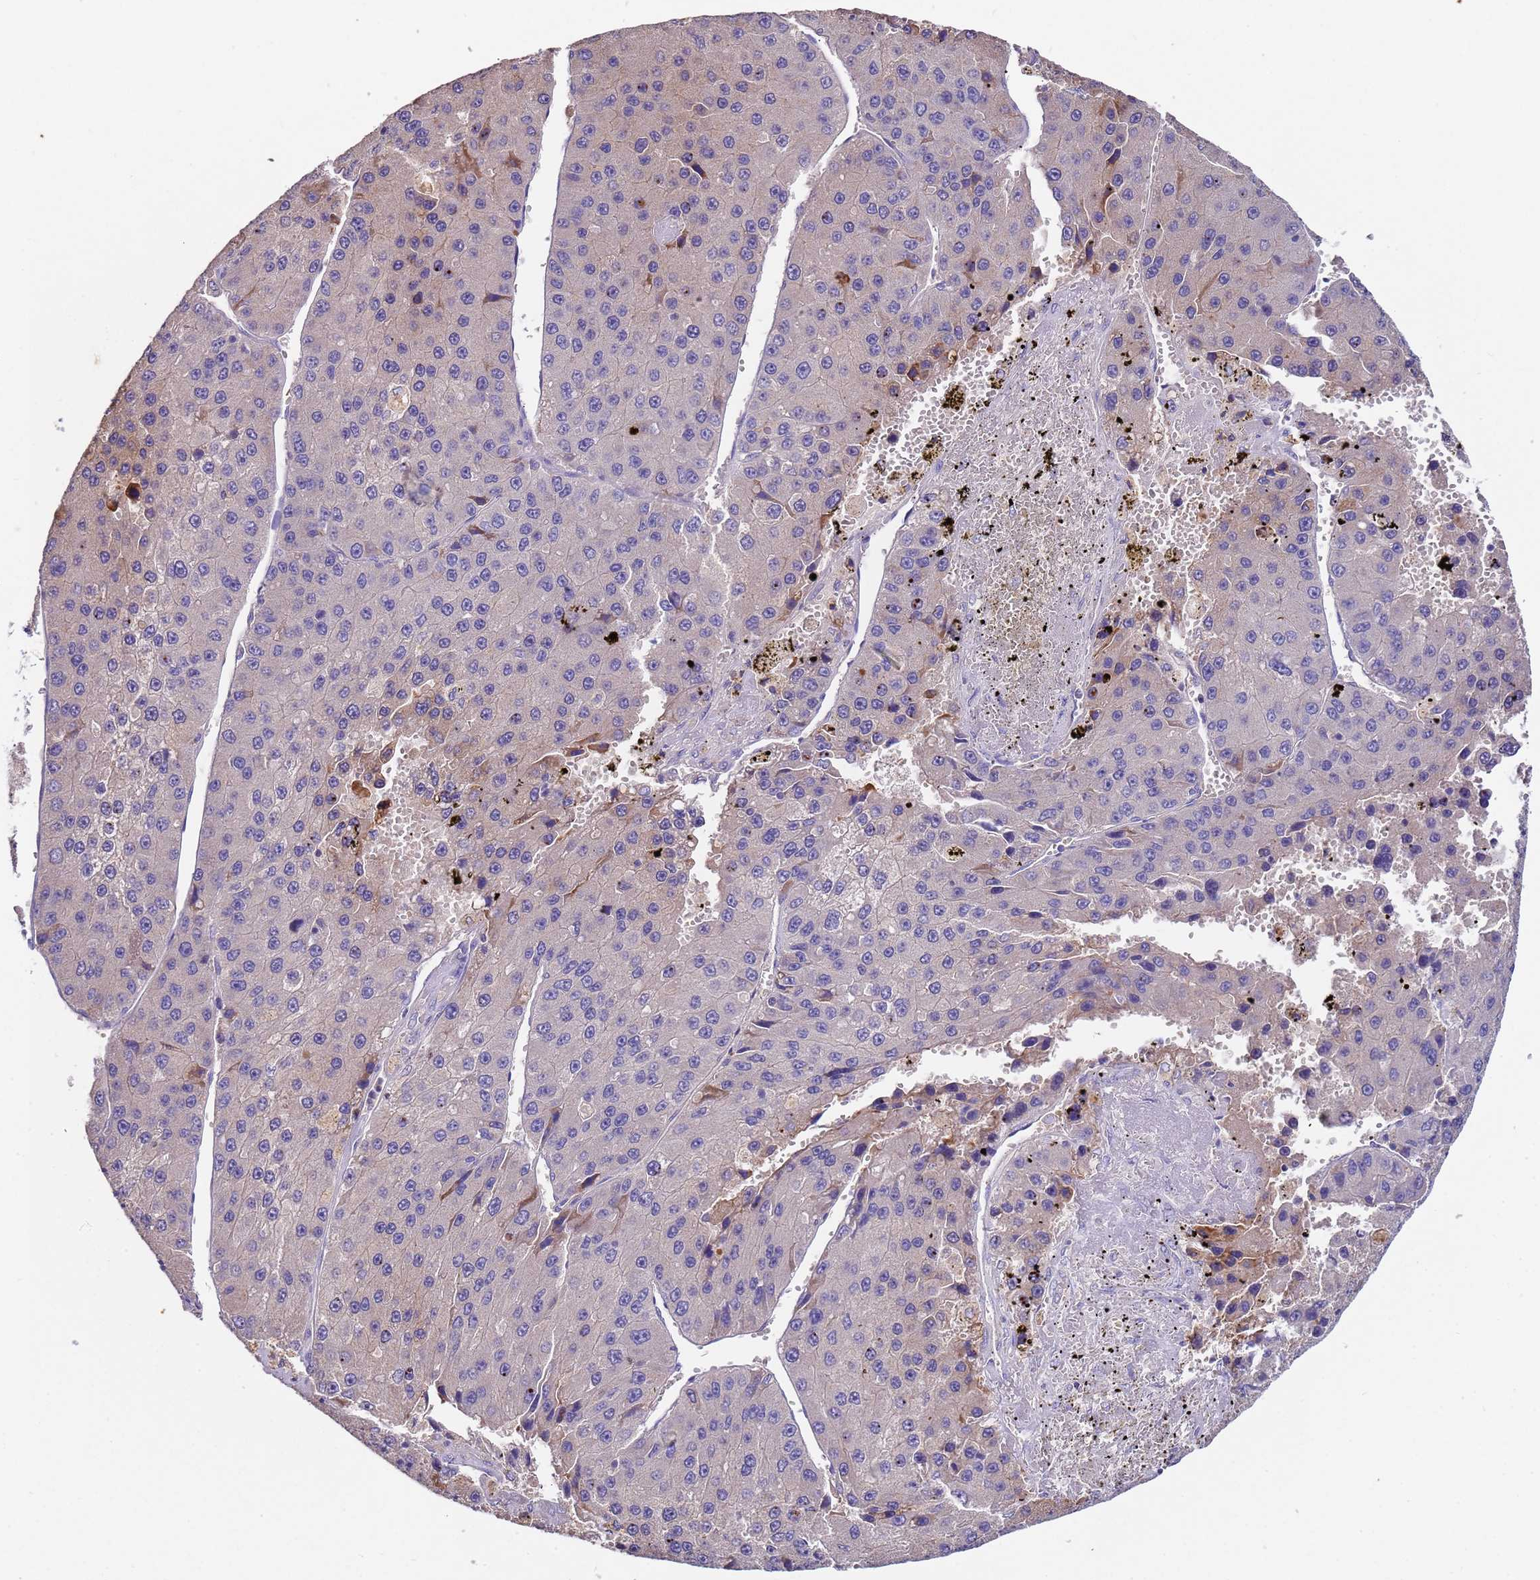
{"staining": {"intensity": "negative", "quantity": "none", "location": "none"}, "tissue": "liver cancer", "cell_type": "Tumor cells", "image_type": "cancer", "snomed": [{"axis": "morphology", "description": "Carcinoma, Hepatocellular, NOS"}, {"axis": "topography", "description": "Liver"}], "caption": "IHC micrograph of human liver hepatocellular carcinoma stained for a protein (brown), which demonstrates no staining in tumor cells.", "gene": "SLC24A3", "patient": {"sex": "female", "age": 73}}